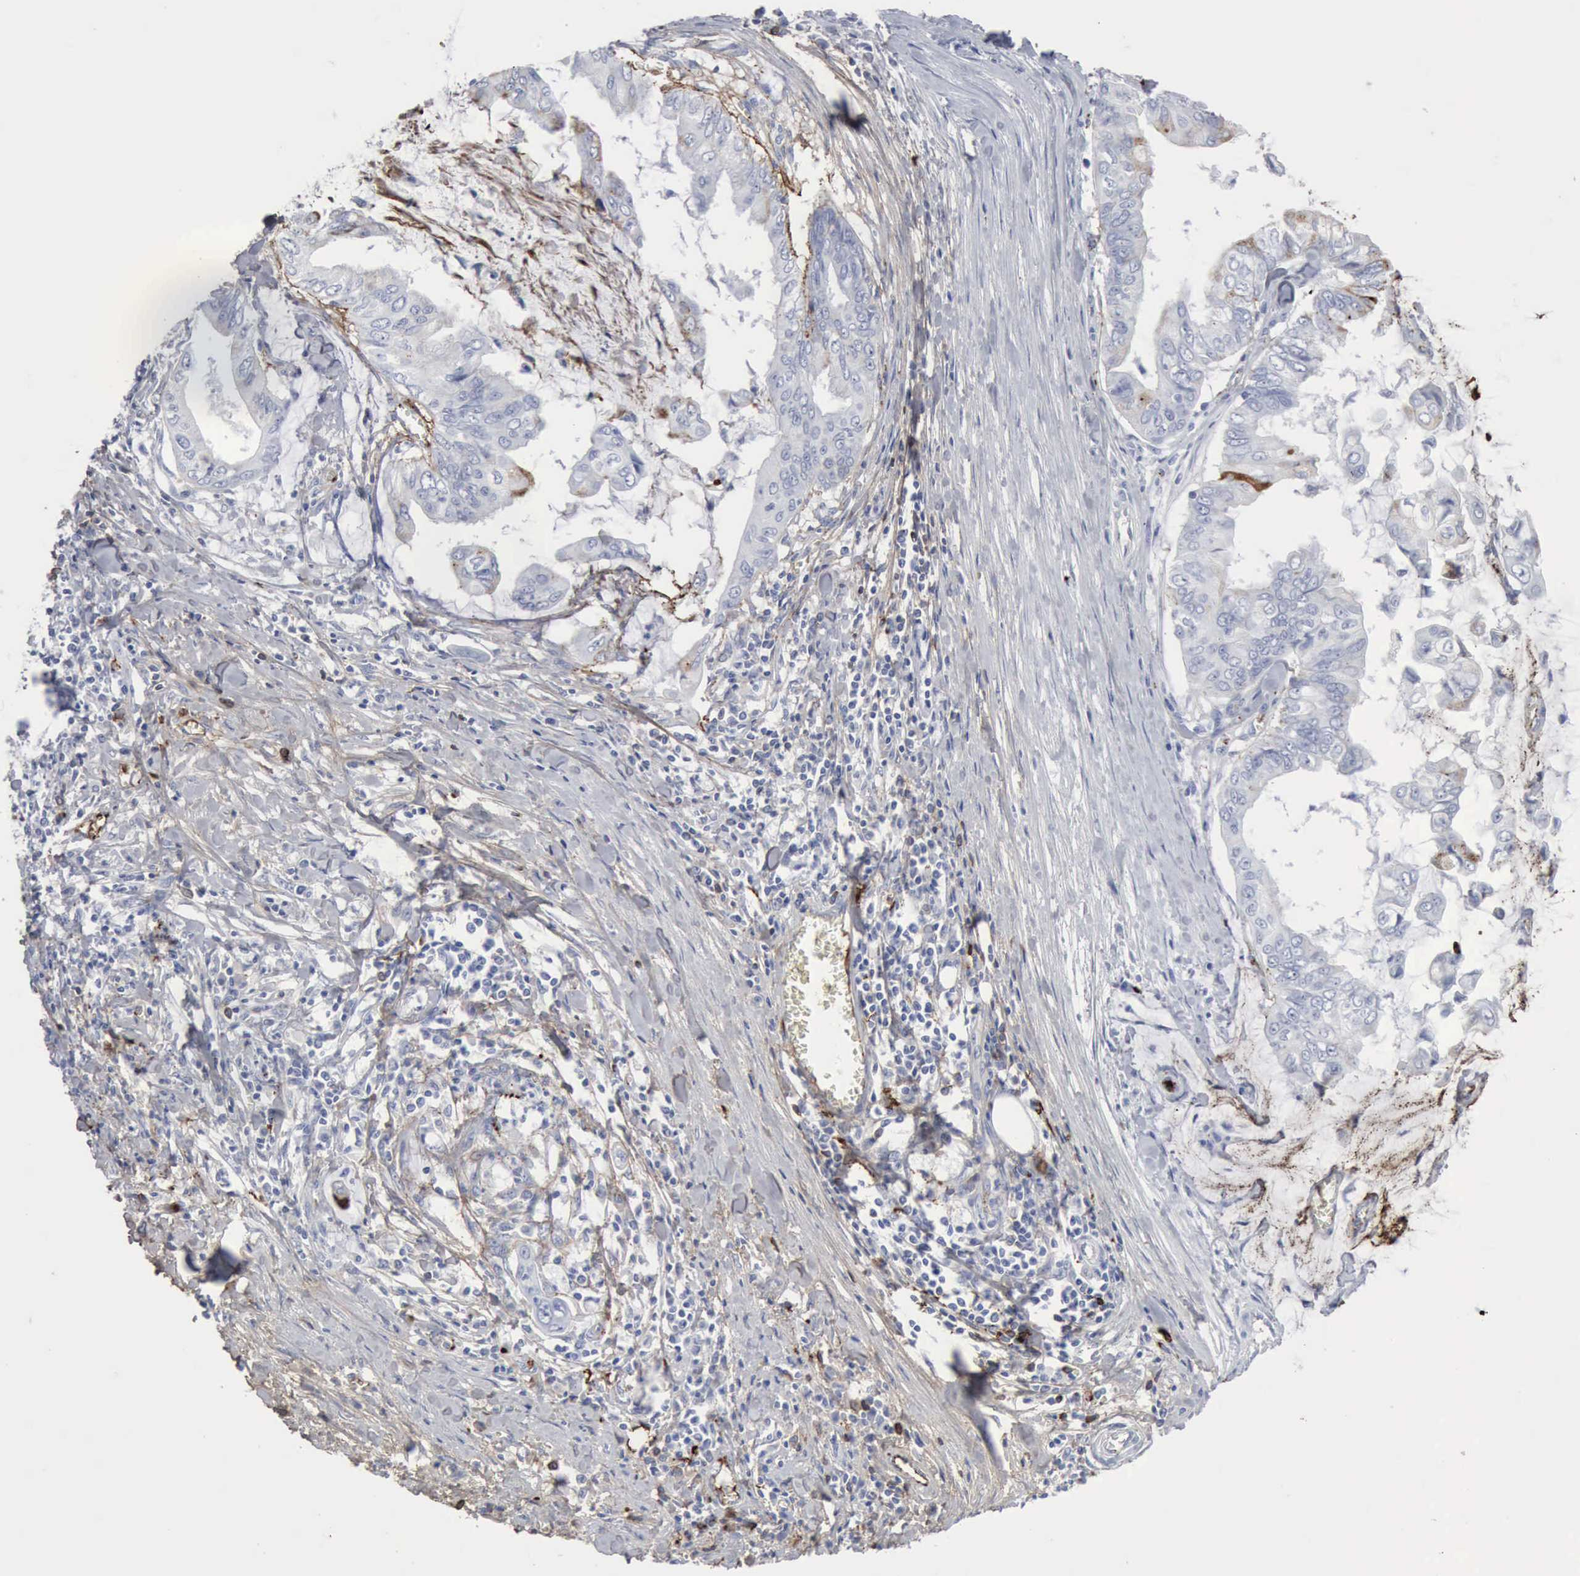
{"staining": {"intensity": "negative", "quantity": "none", "location": "none"}, "tissue": "stomach cancer", "cell_type": "Tumor cells", "image_type": "cancer", "snomed": [{"axis": "morphology", "description": "Adenocarcinoma, NOS"}, {"axis": "topography", "description": "Stomach, upper"}], "caption": "The histopathology image displays no significant expression in tumor cells of adenocarcinoma (stomach).", "gene": "C4BPA", "patient": {"sex": "male", "age": 80}}